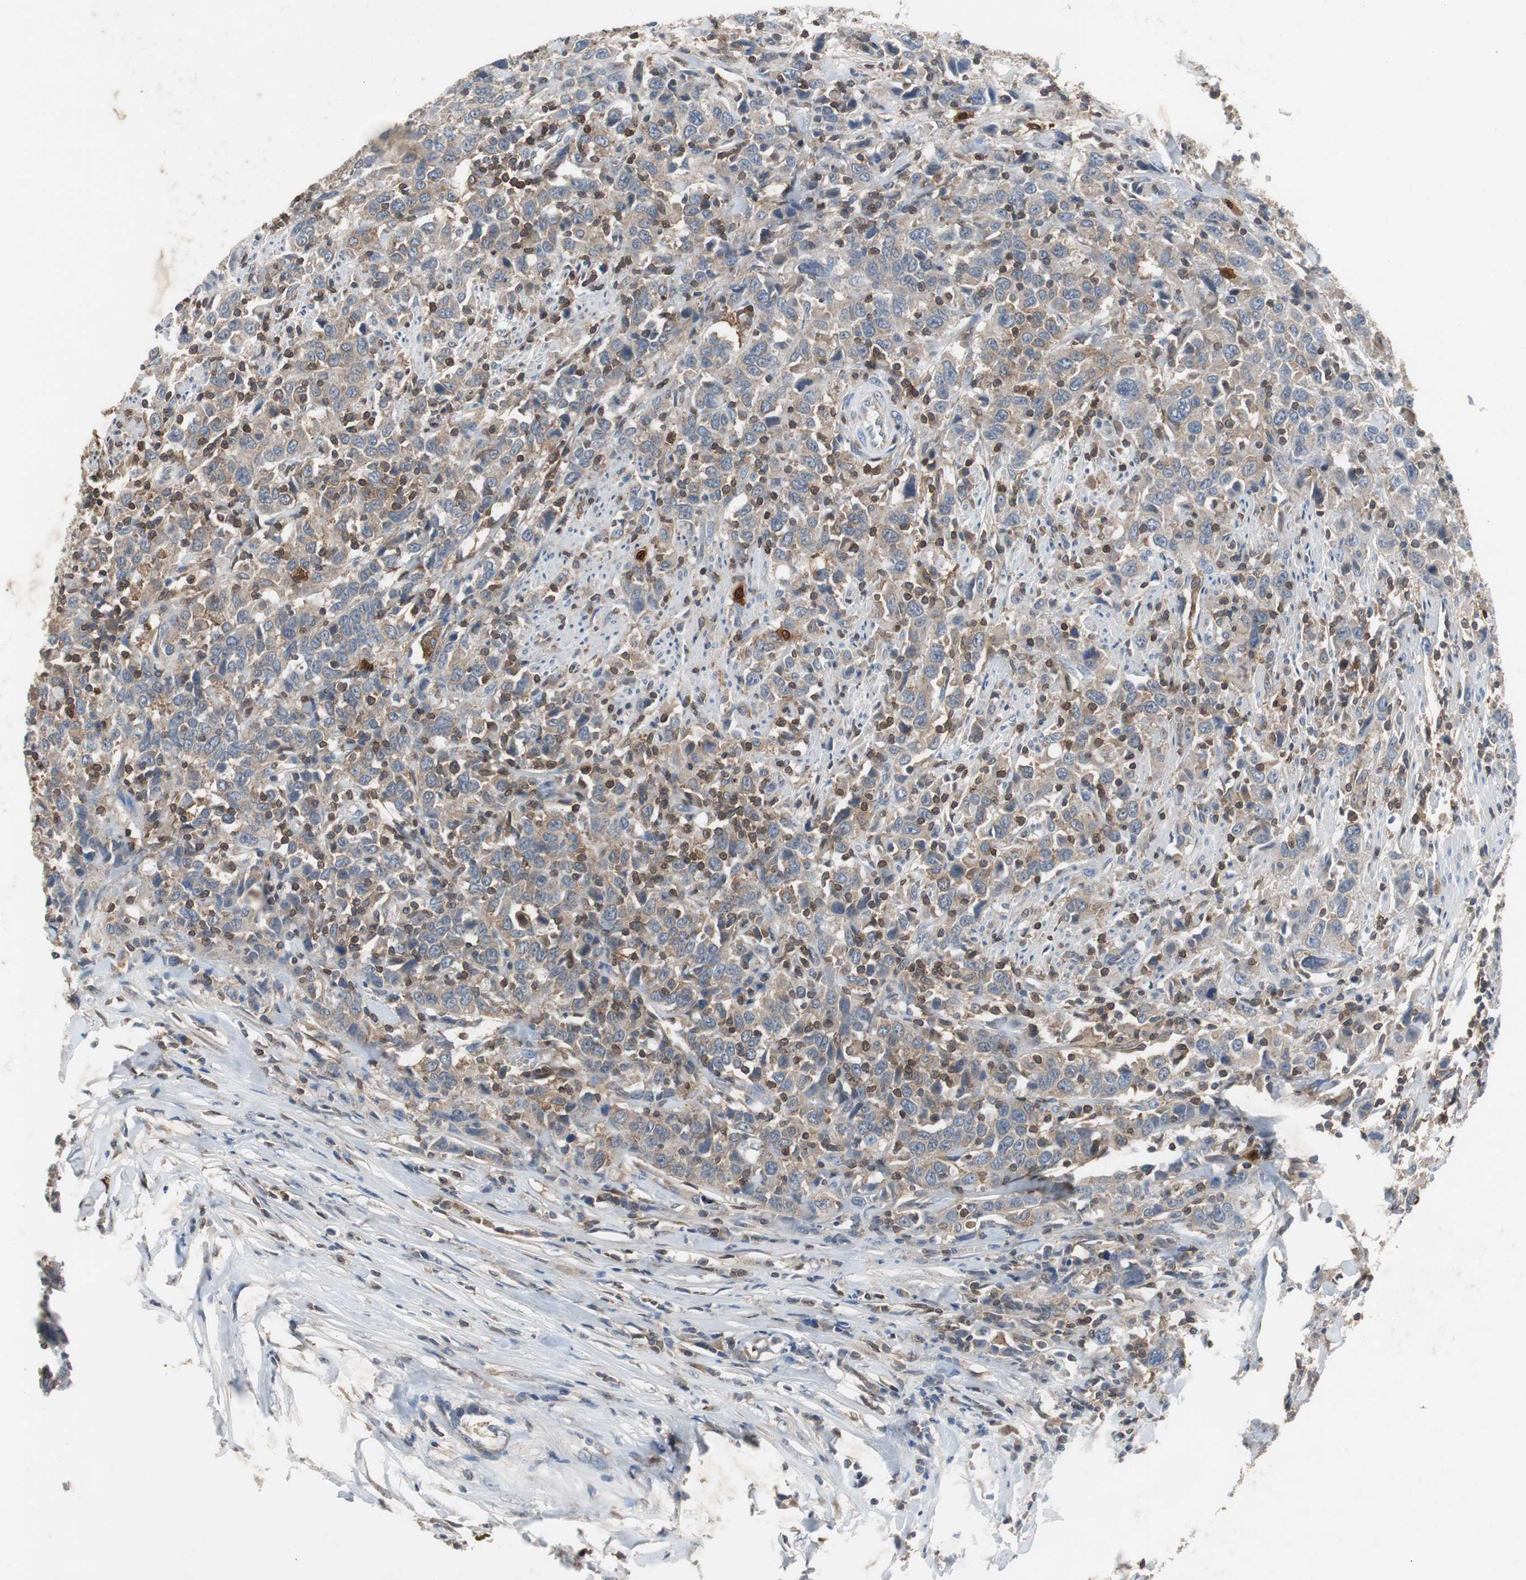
{"staining": {"intensity": "weak", "quantity": "25%-75%", "location": "cytoplasmic/membranous"}, "tissue": "urothelial cancer", "cell_type": "Tumor cells", "image_type": "cancer", "snomed": [{"axis": "morphology", "description": "Urothelial carcinoma, High grade"}, {"axis": "topography", "description": "Urinary bladder"}], "caption": "Protein expression analysis of urothelial carcinoma (high-grade) reveals weak cytoplasmic/membranous staining in about 25%-75% of tumor cells. (DAB = brown stain, brightfield microscopy at high magnification).", "gene": "CALB2", "patient": {"sex": "male", "age": 61}}